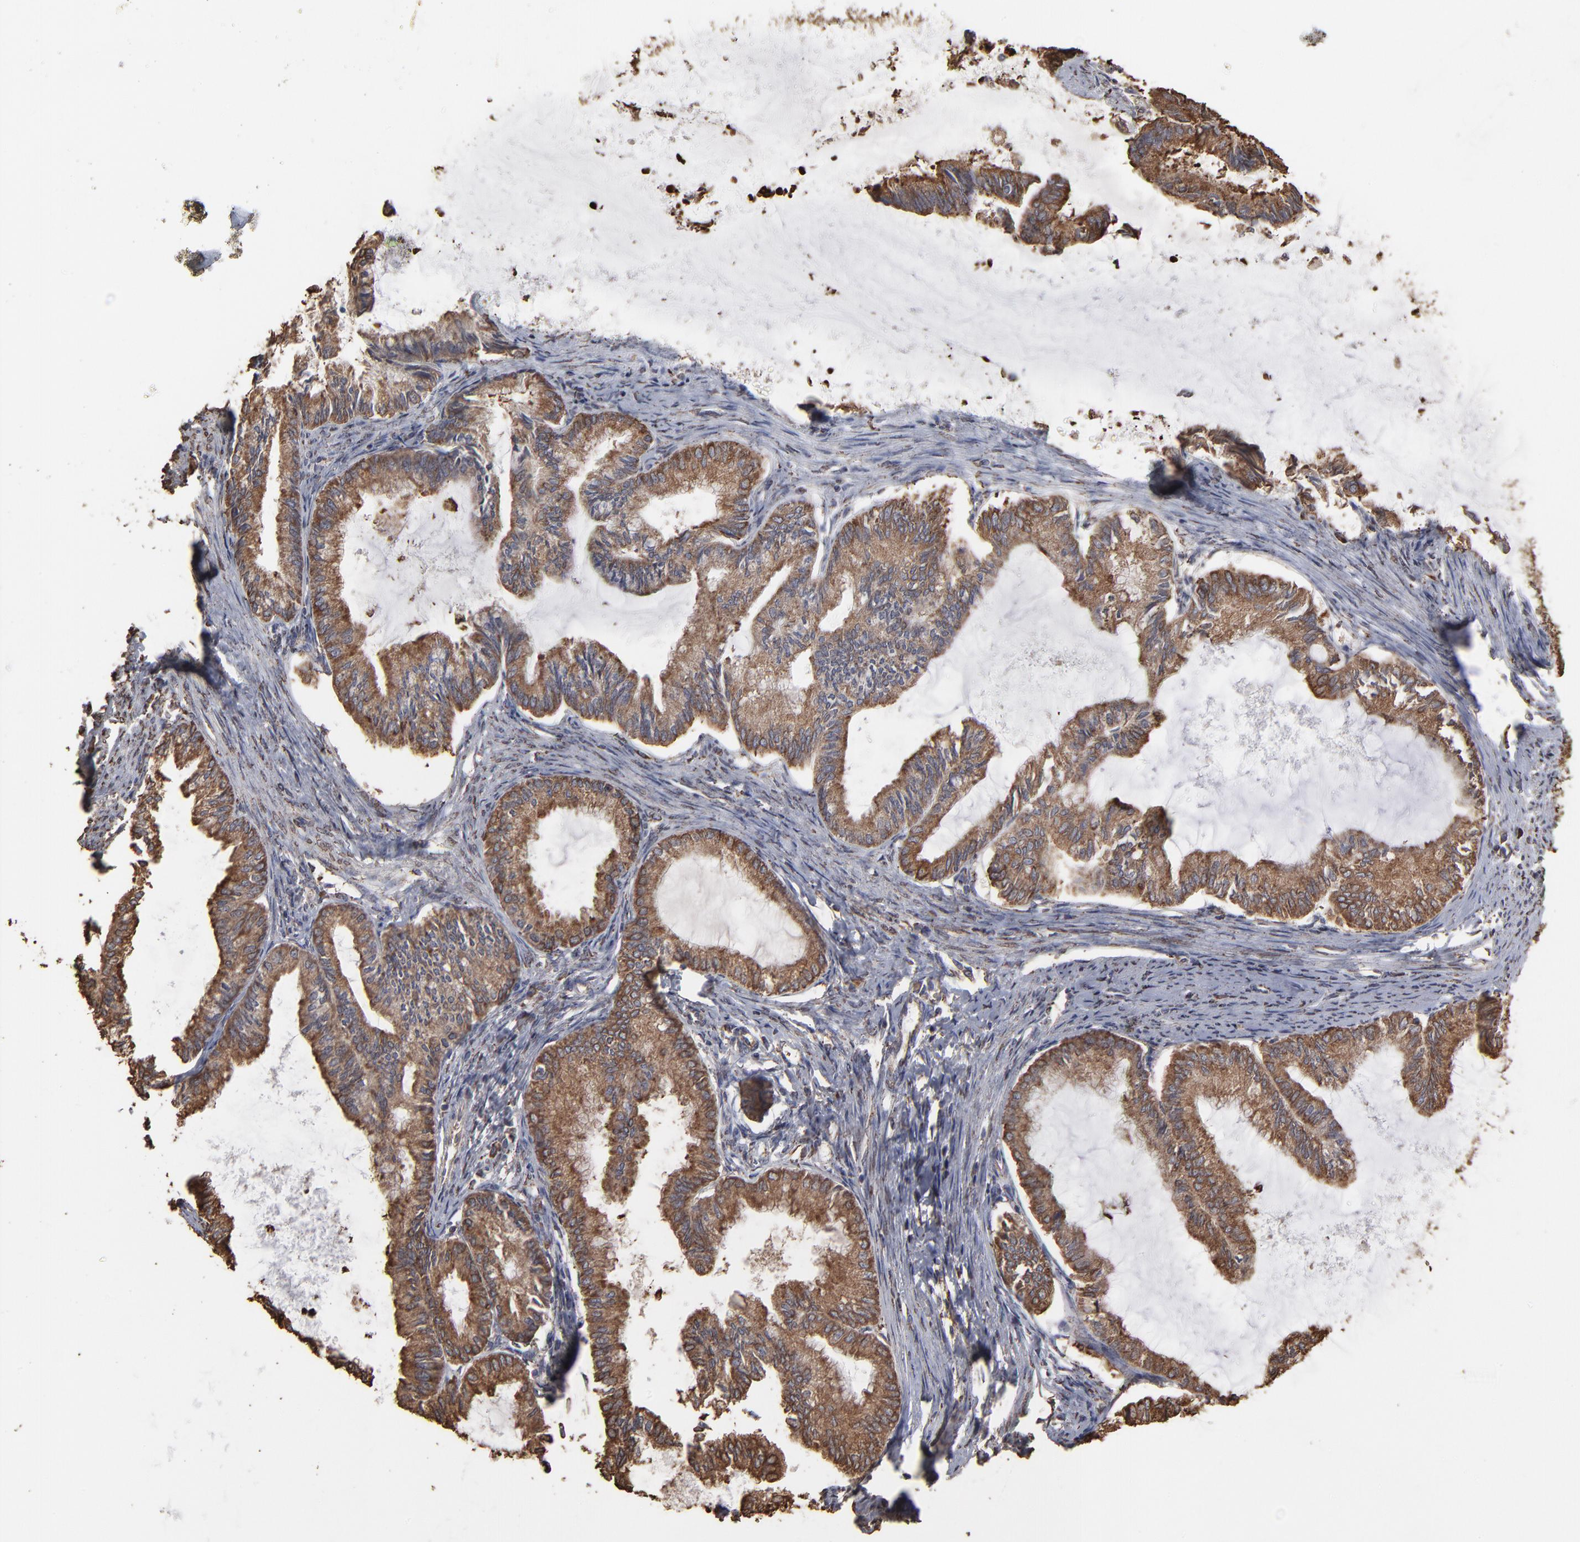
{"staining": {"intensity": "moderate", "quantity": ">75%", "location": "cytoplasmic/membranous"}, "tissue": "endometrial cancer", "cell_type": "Tumor cells", "image_type": "cancer", "snomed": [{"axis": "morphology", "description": "Adenocarcinoma, NOS"}, {"axis": "topography", "description": "Endometrium"}], "caption": "Moderate cytoplasmic/membranous staining for a protein is identified in approximately >75% of tumor cells of endometrial cancer (adenocarcinoma) using immunohistochemistry (IHC).", "gene": "PDIA3", "patient": {"sex": "female", "age": 86}}